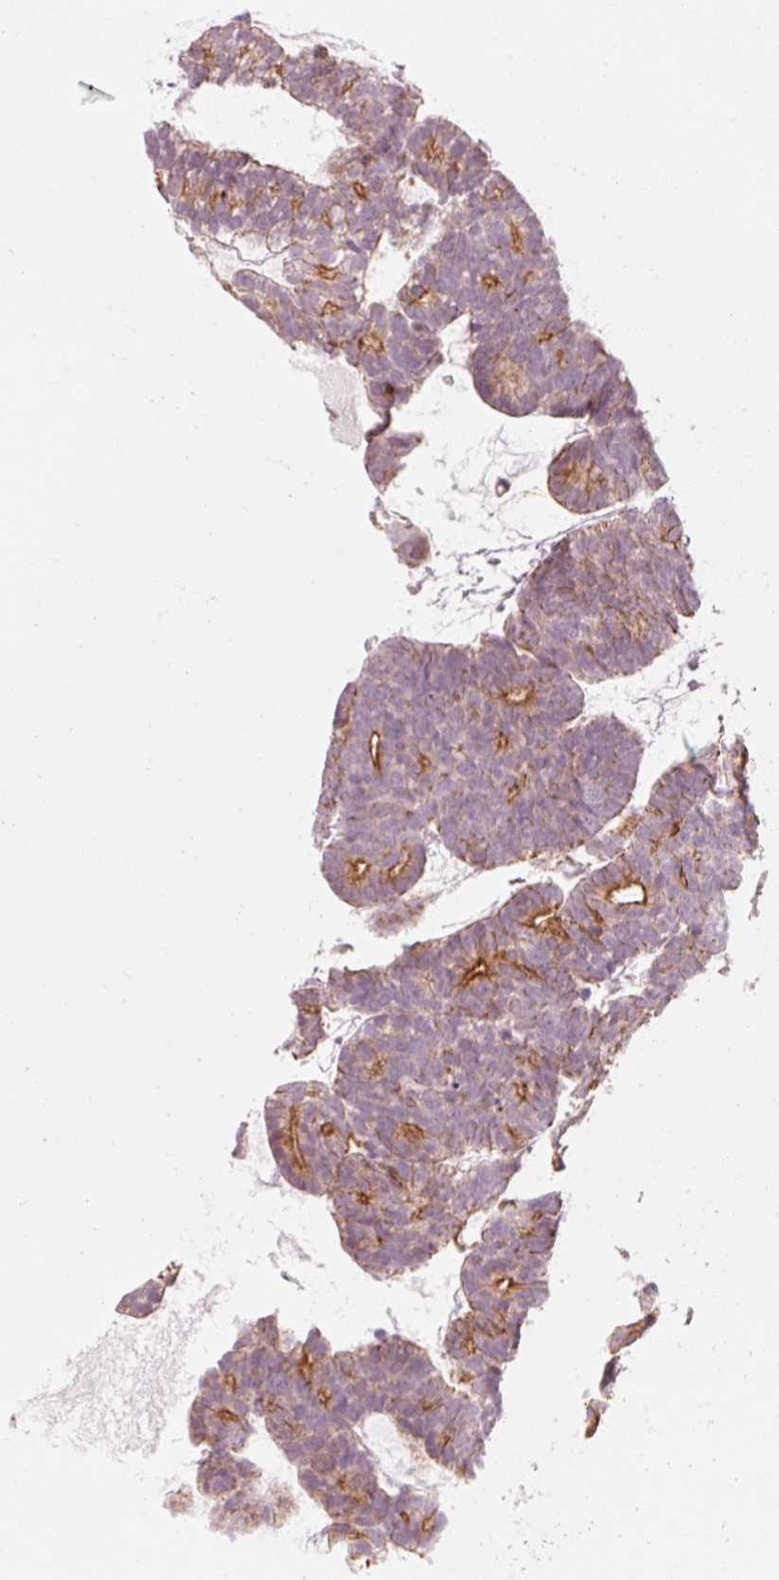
{"staining": {"intensity": "moderate", "quantity": "25%-75%", "location": "cytoplasmic/membranous"}, "tissue": "head and neck cancer", "cell_type": "Tumor cells", "image_type": "cancer", "snomed": [{"axis": "morphology", "description": "Adenocarcinoma, NOS"}, {"axis": "topography", "description": "Head-Neck"}], "caption": "Head and neck cancer (adenocarcinoma) stained with DAB (3,3'-diaminobenzidine) immunohistochemistry exhibits medium levels of moderate cytoplasmic/membranous staining in about 25%-75% of tumor cells.", "gene": "TRIM73", "patient": {"sex": "female", "age": 81}}